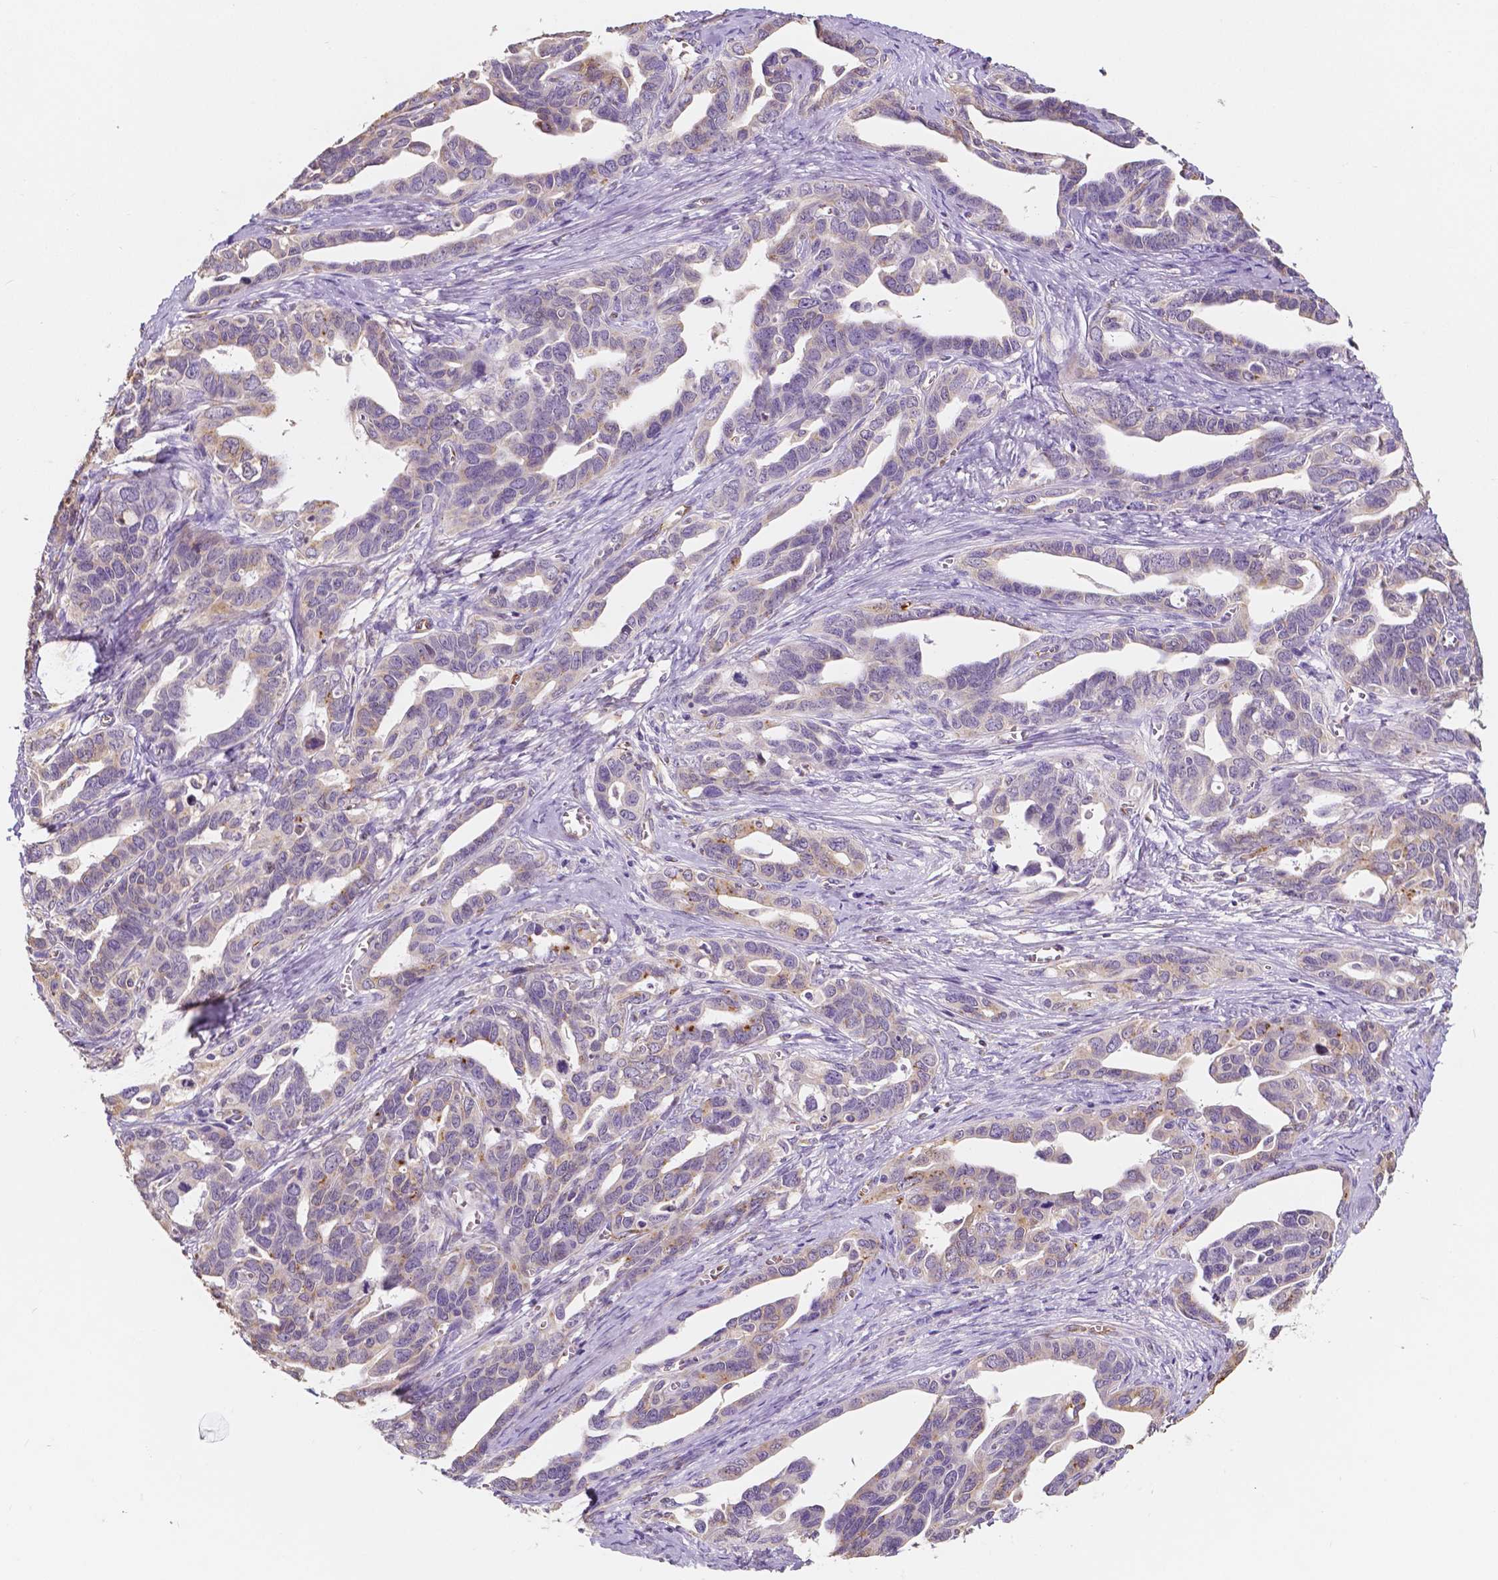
{"staining": {"intensity": "weak", "quantity": "<25%", "location": "cytoplasmic/membranous"}, "tissue": "ovarian cancer", "cell_type": "Tumor cells", "image_type": "cancer", "snomed": [{"axis": "morphology", "description": "Cystadenocarcinoma, serous, NOS"}, {"axis": "topography", "description": "Ovary"}], "caption": "The micrograph shows no staining of tumor cells in ovarian cancer (serous cystadenocarcinoma). Nuclei are stained in blue.", "gene": "SLC22A4", "patient": {"sex": "female", "age": 69}}